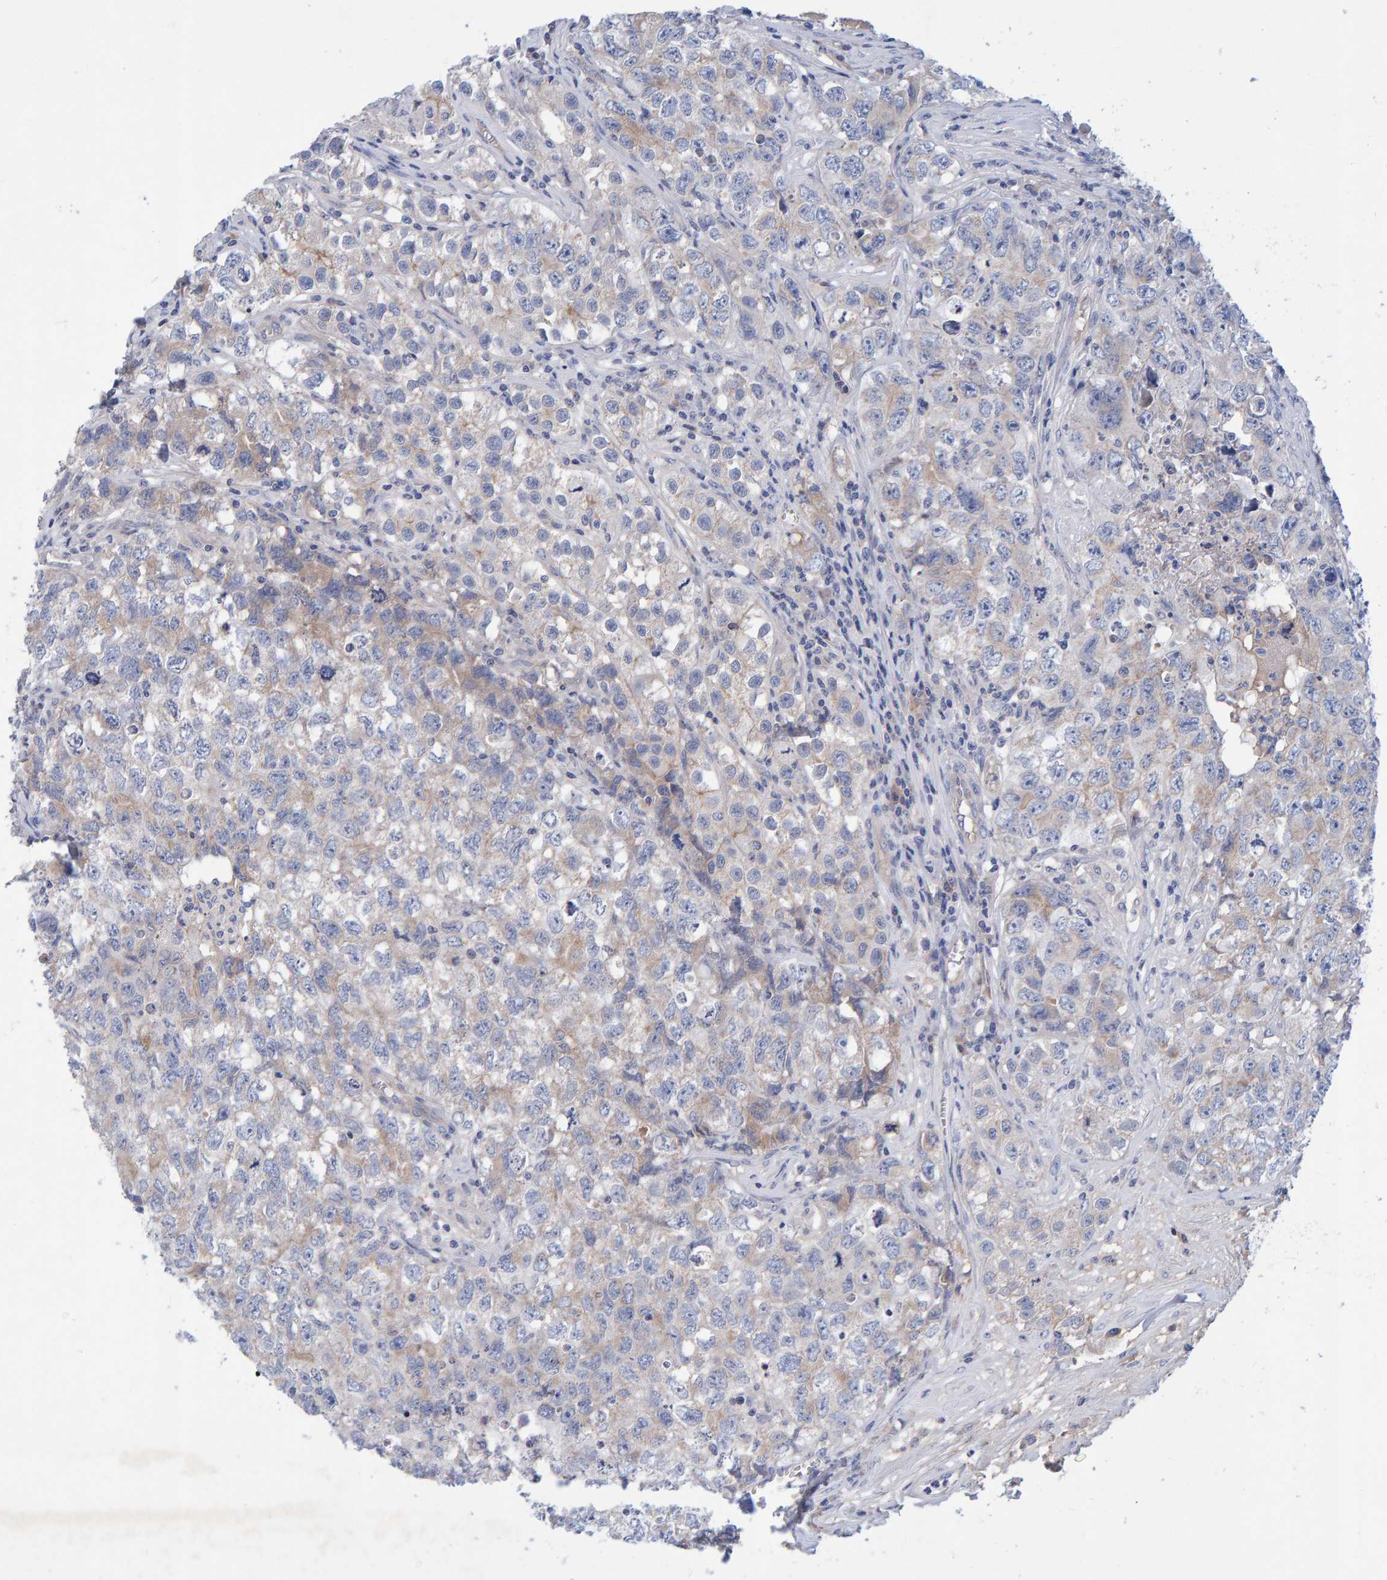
{"staining": {"intensity": "weak", "quantity": "<25%", "location": "cytoplasmic/membranous"}, "tissue": "testis cancer", "cell_type": "Tumor cells", "image_type": "cancer", "snomed": [{"axis": "morphology", "description": "Seminoma, NOS"}, {"axis": "morphology", "description": "Carcinoma, Embryonal, NOS"}, {"axis": "topography", "description": "Testis"}], "caption": "Immunohistochemistry image of testis cancer (seminoma) stained for a protein (brown), which reveals no positivity in tumor cells.", "gene": "EFR3A", "patient": {"sex": "male", "age": 43}}